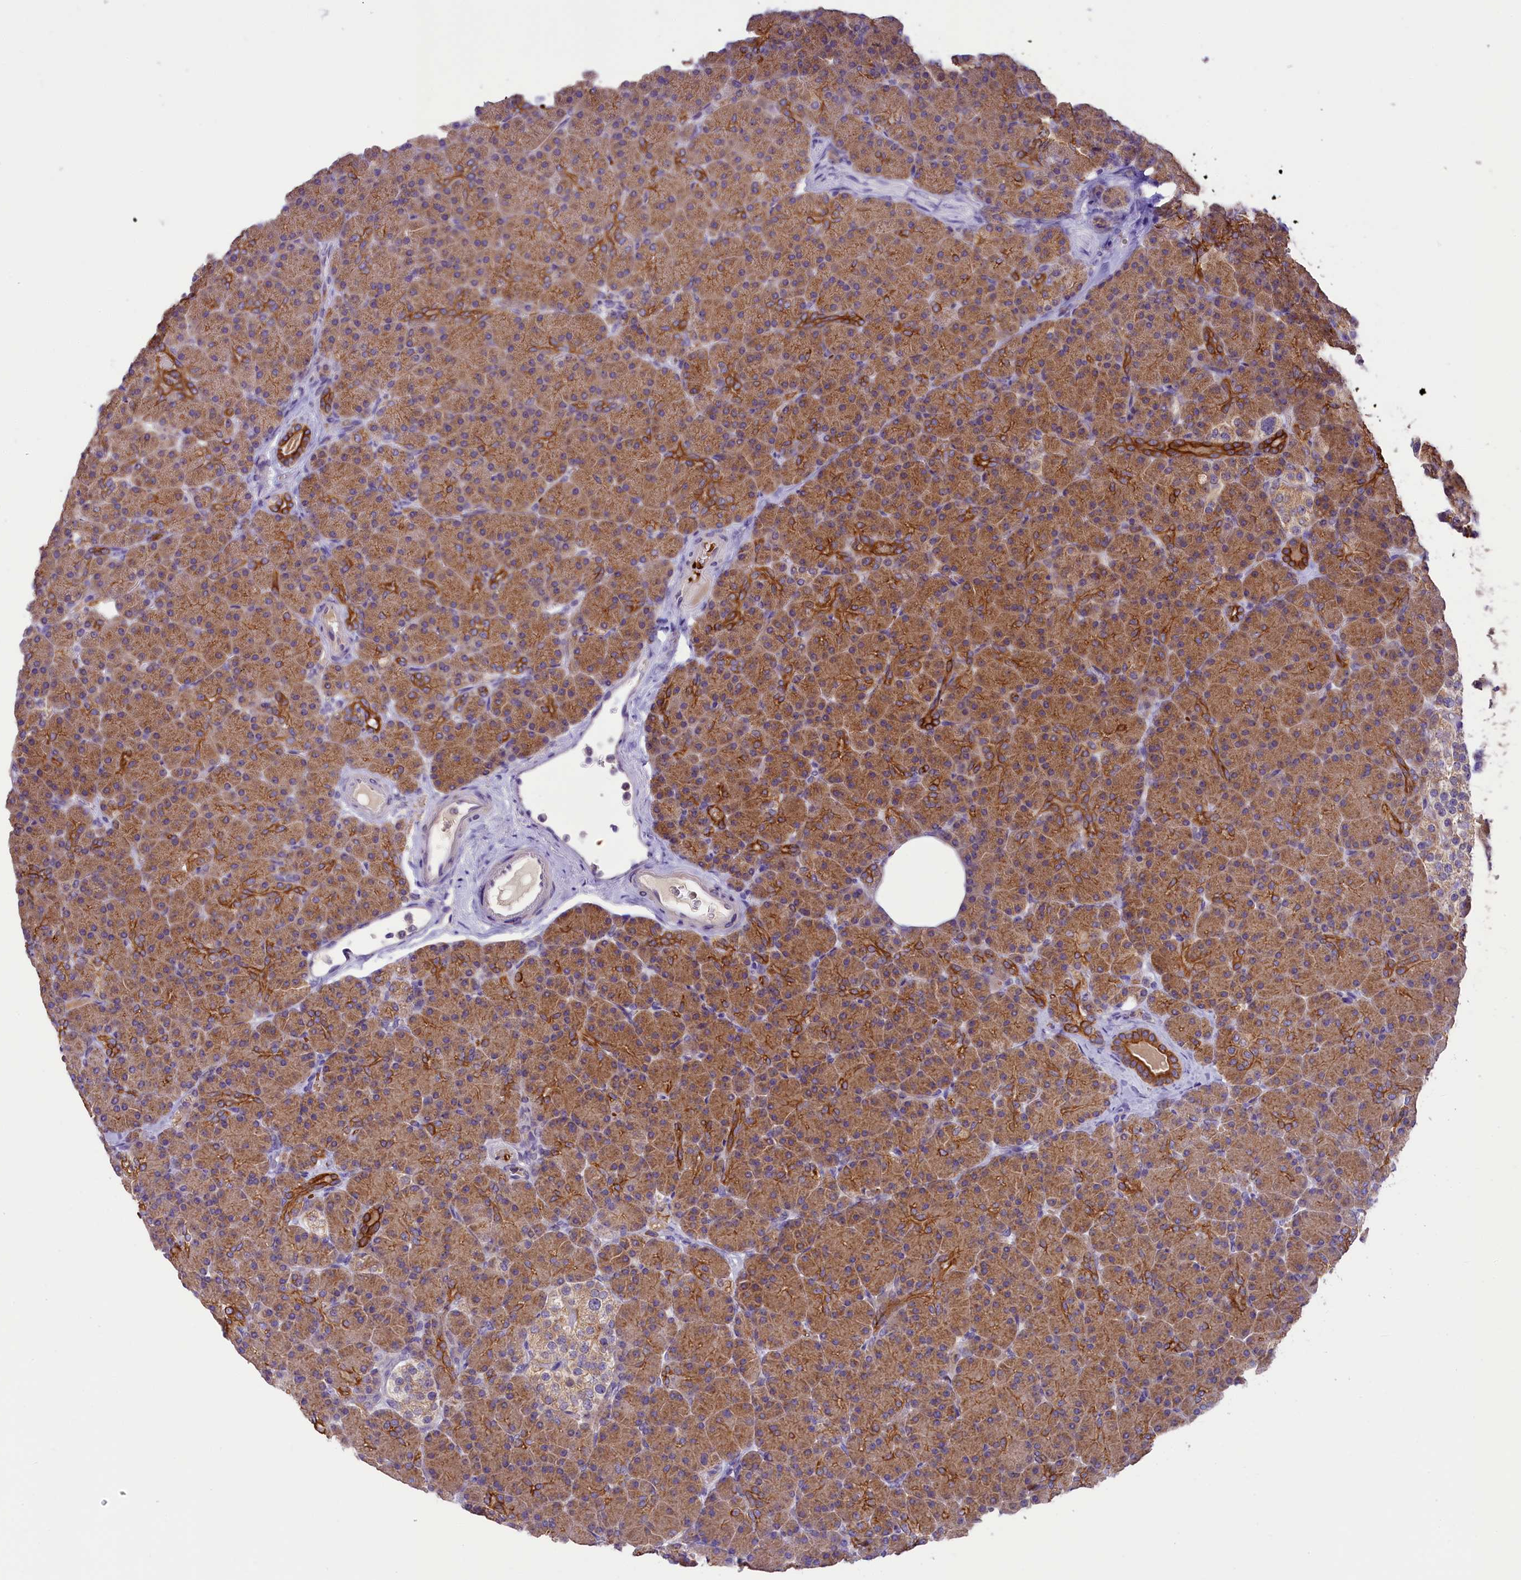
{"staining": {"intensity": "strong", "quantity": ">75%", "location": "cytoplasmic/membranous"}, "tissue": "pancreas", "cell_type": "Exocrine glandular cells", "image_type": "normal", "snomed": [{"axis": "morphology", "description": "Normal tissue, NOS"}, {"axis": "topography", "description": "Pancreas"}], "caption": "Immunohistochemistry histopathology image of benign pancreas: pancreas stained using immunohistochemistry (IHC) reveals high levels of strong protein expression localized specifically in the cytoplasmic/membranous of exocrine glandular cells, appearing as a cytoplasmic/membranous brown color.", "gene": "LARP4", "patient": {"sex": "female", "age": 43}}